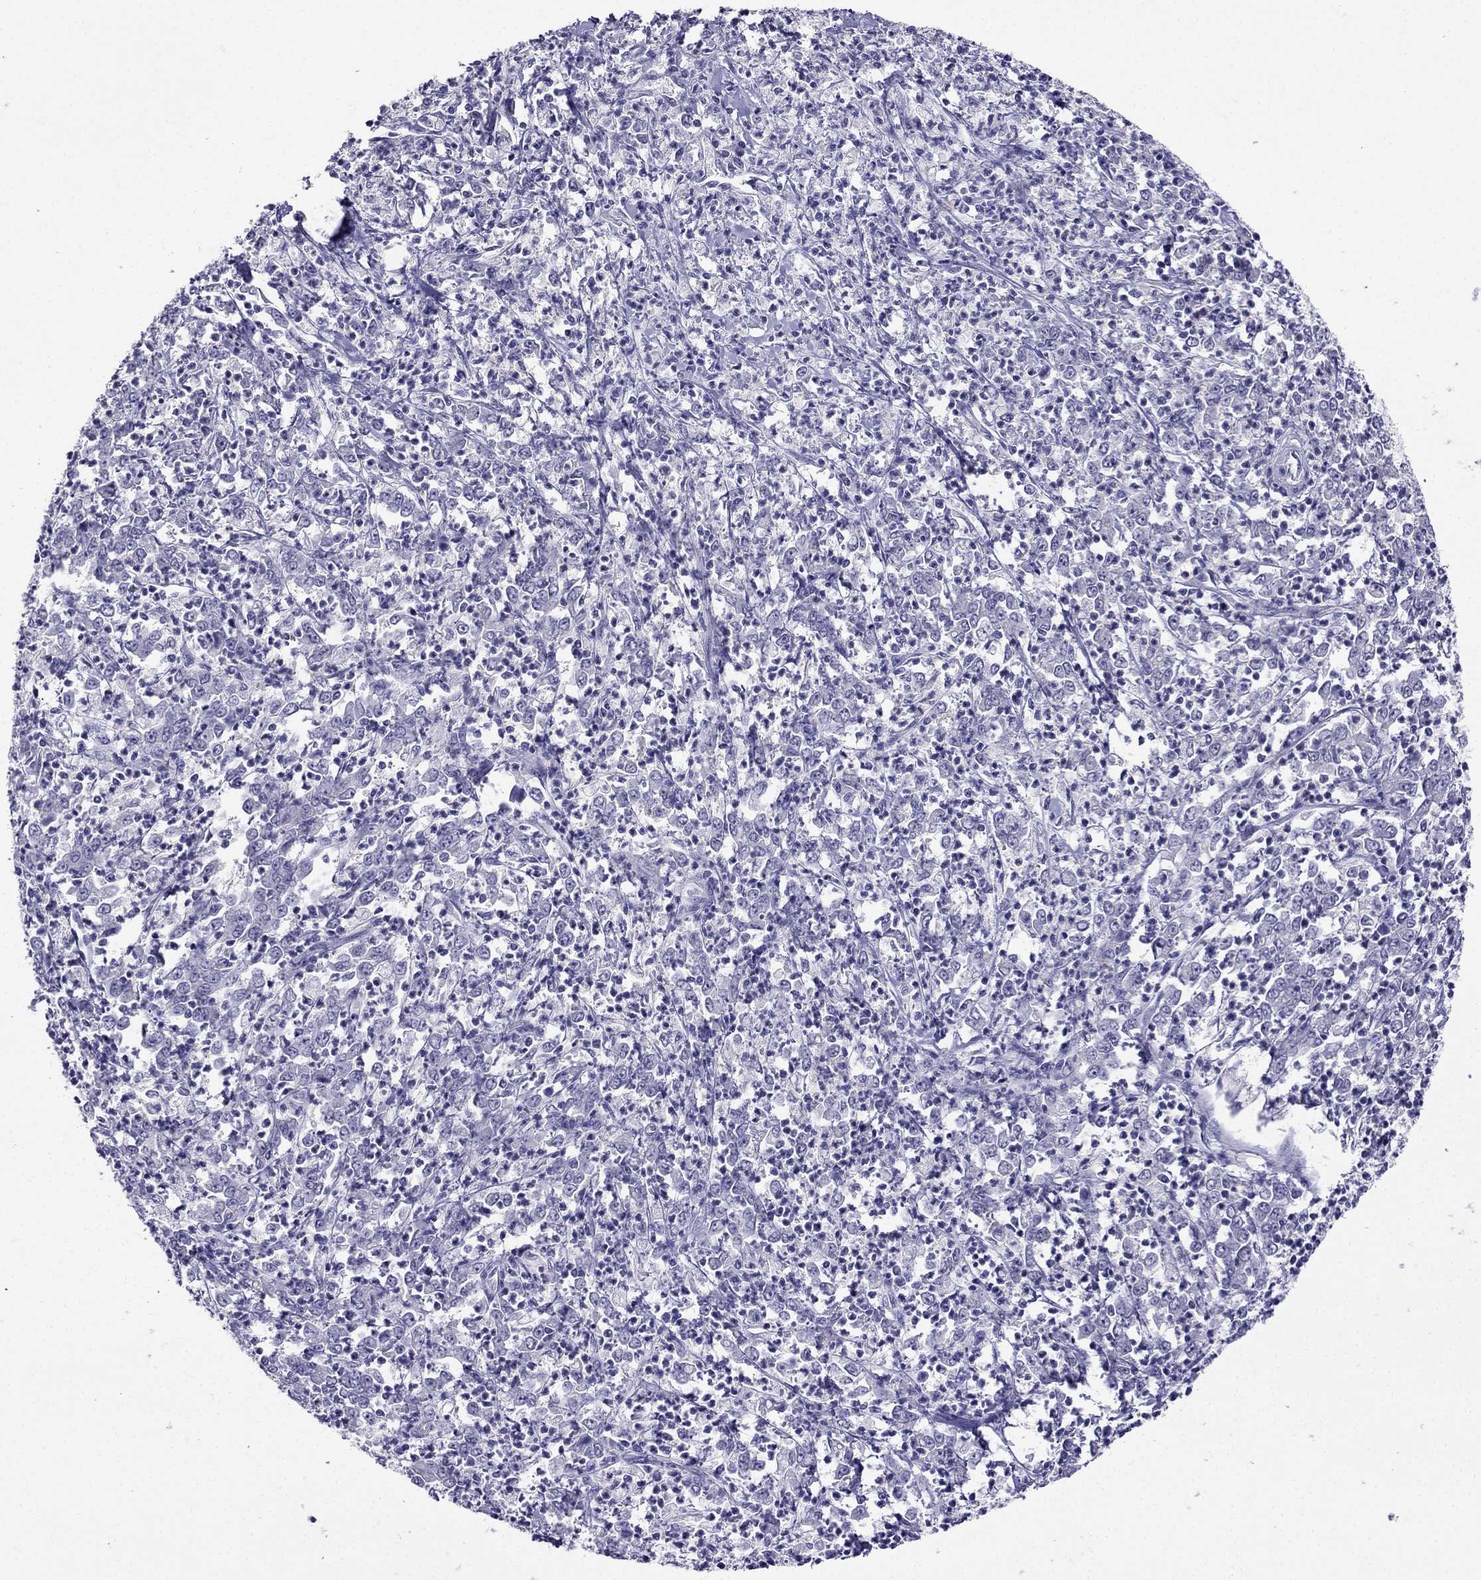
{"staining": {"intensity": "negative", "quantity": "none", "location": "none"}, "tissue": "stomach cancer", "cell_type": "Tumor cells", "image_type": "cancer", "snomed": [{"axis": "morphology", "description": "Adenocarcinoma, NOS"}, {"axis": "topography", "description": "Stomach, lower"}], "caption": "Human stomach adenocarcinoma stained for a protein using immunohistochemistry (IHC) shows no expression in tumor cells.", "gene": "KCNJ10", "patient": {"sex": "female", "age": 71}}